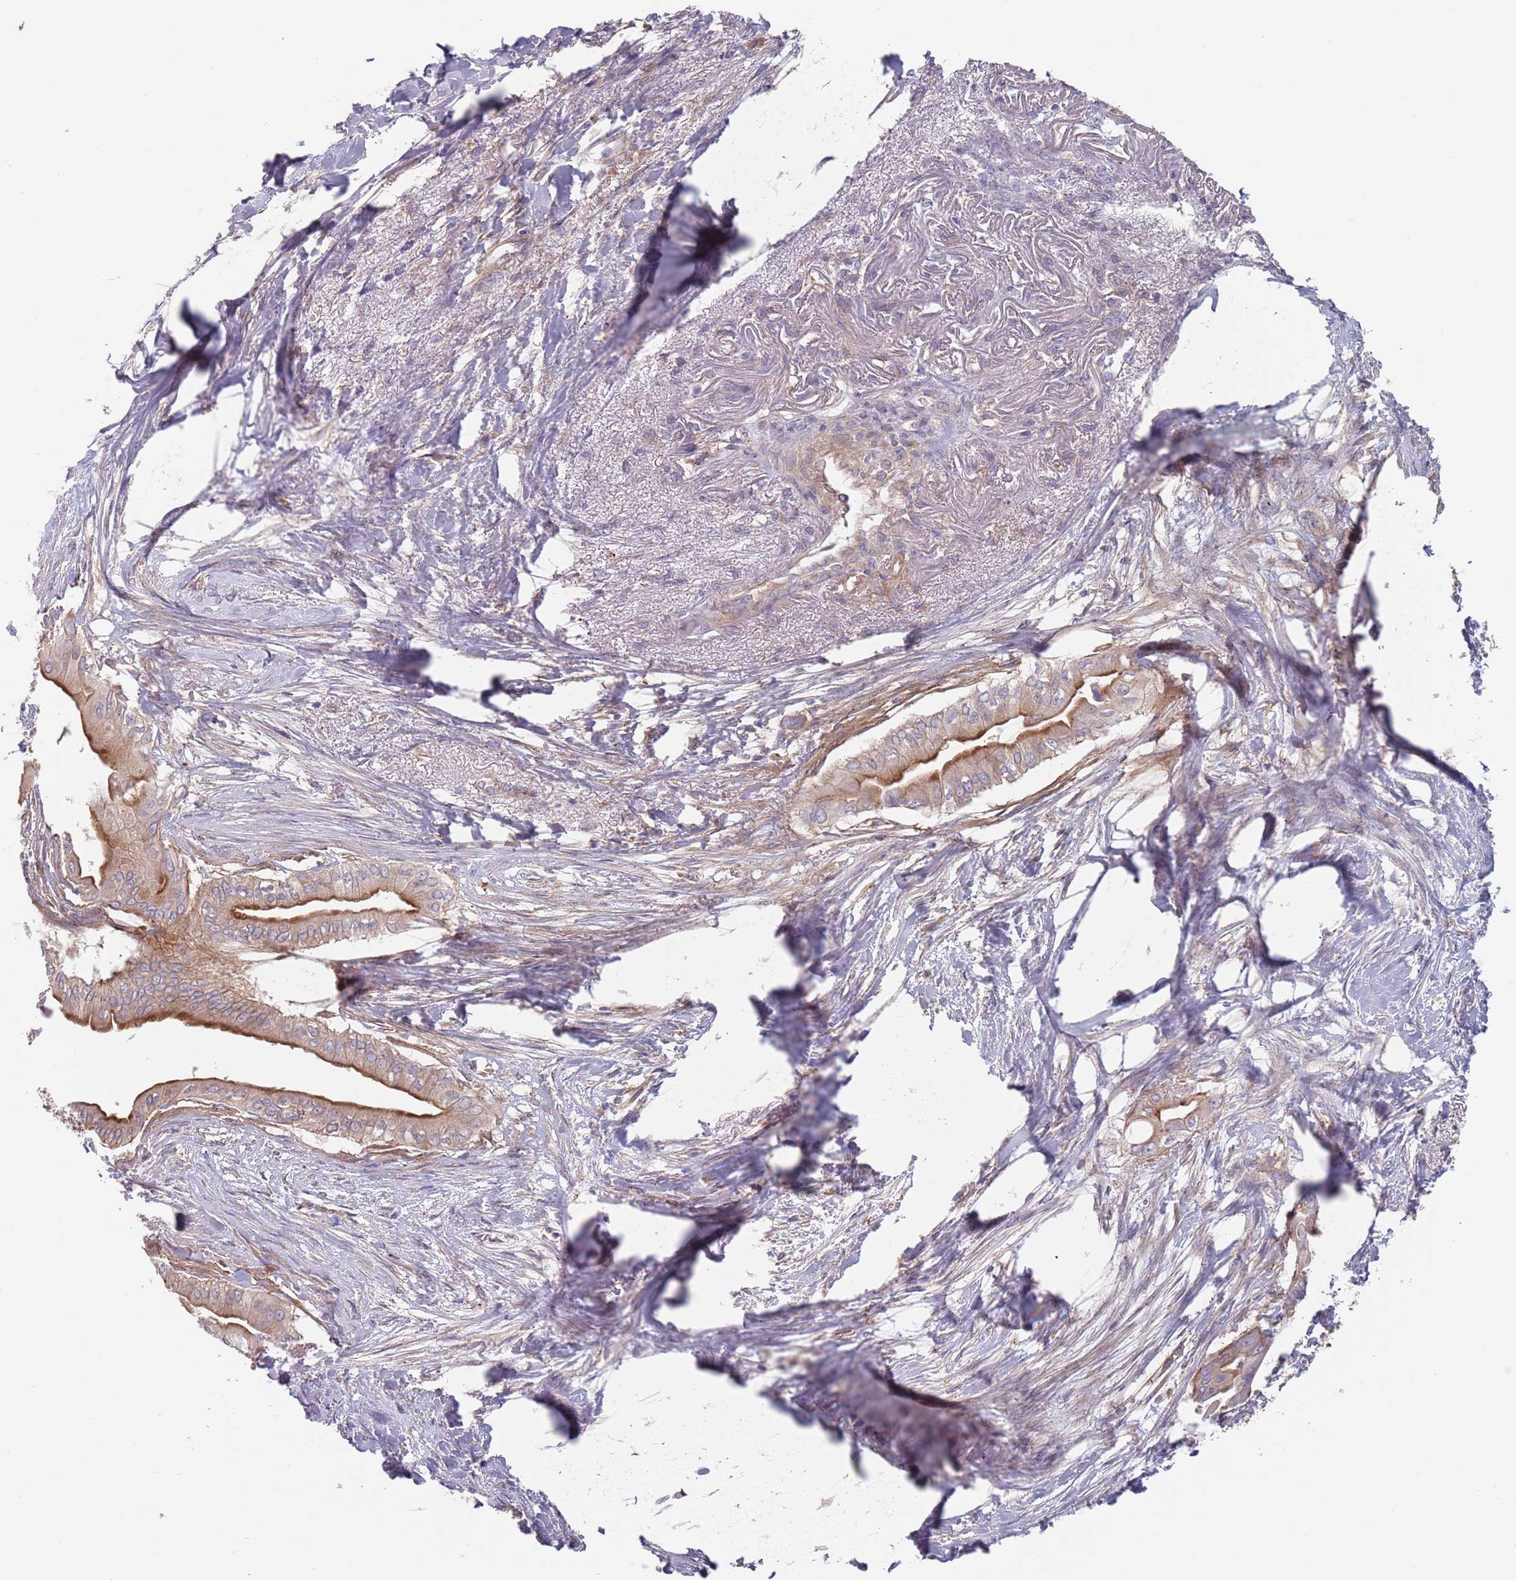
{"staining": {"intensity": "moderate", "quantity": ">75%", "location": "cytoplasmic/membranous"}, "tissue": "pancreatic cancer", "cell_type": "Tumor cells", "image_type": "cancer", "snomed": [{"axis": "morphology", "description": "Adenocarcinoma, NOS"}, {"axis": "topography", "description": "Pancreas"}], "caption": "Moderate cytoplasmic/membranous positivity for a protein is seen in approximately >75% of tumor cells of pancreatic adenocarcinoma using IHC.", "gene": "APPL2", "patient": {"sex": "male", "age": 71}}